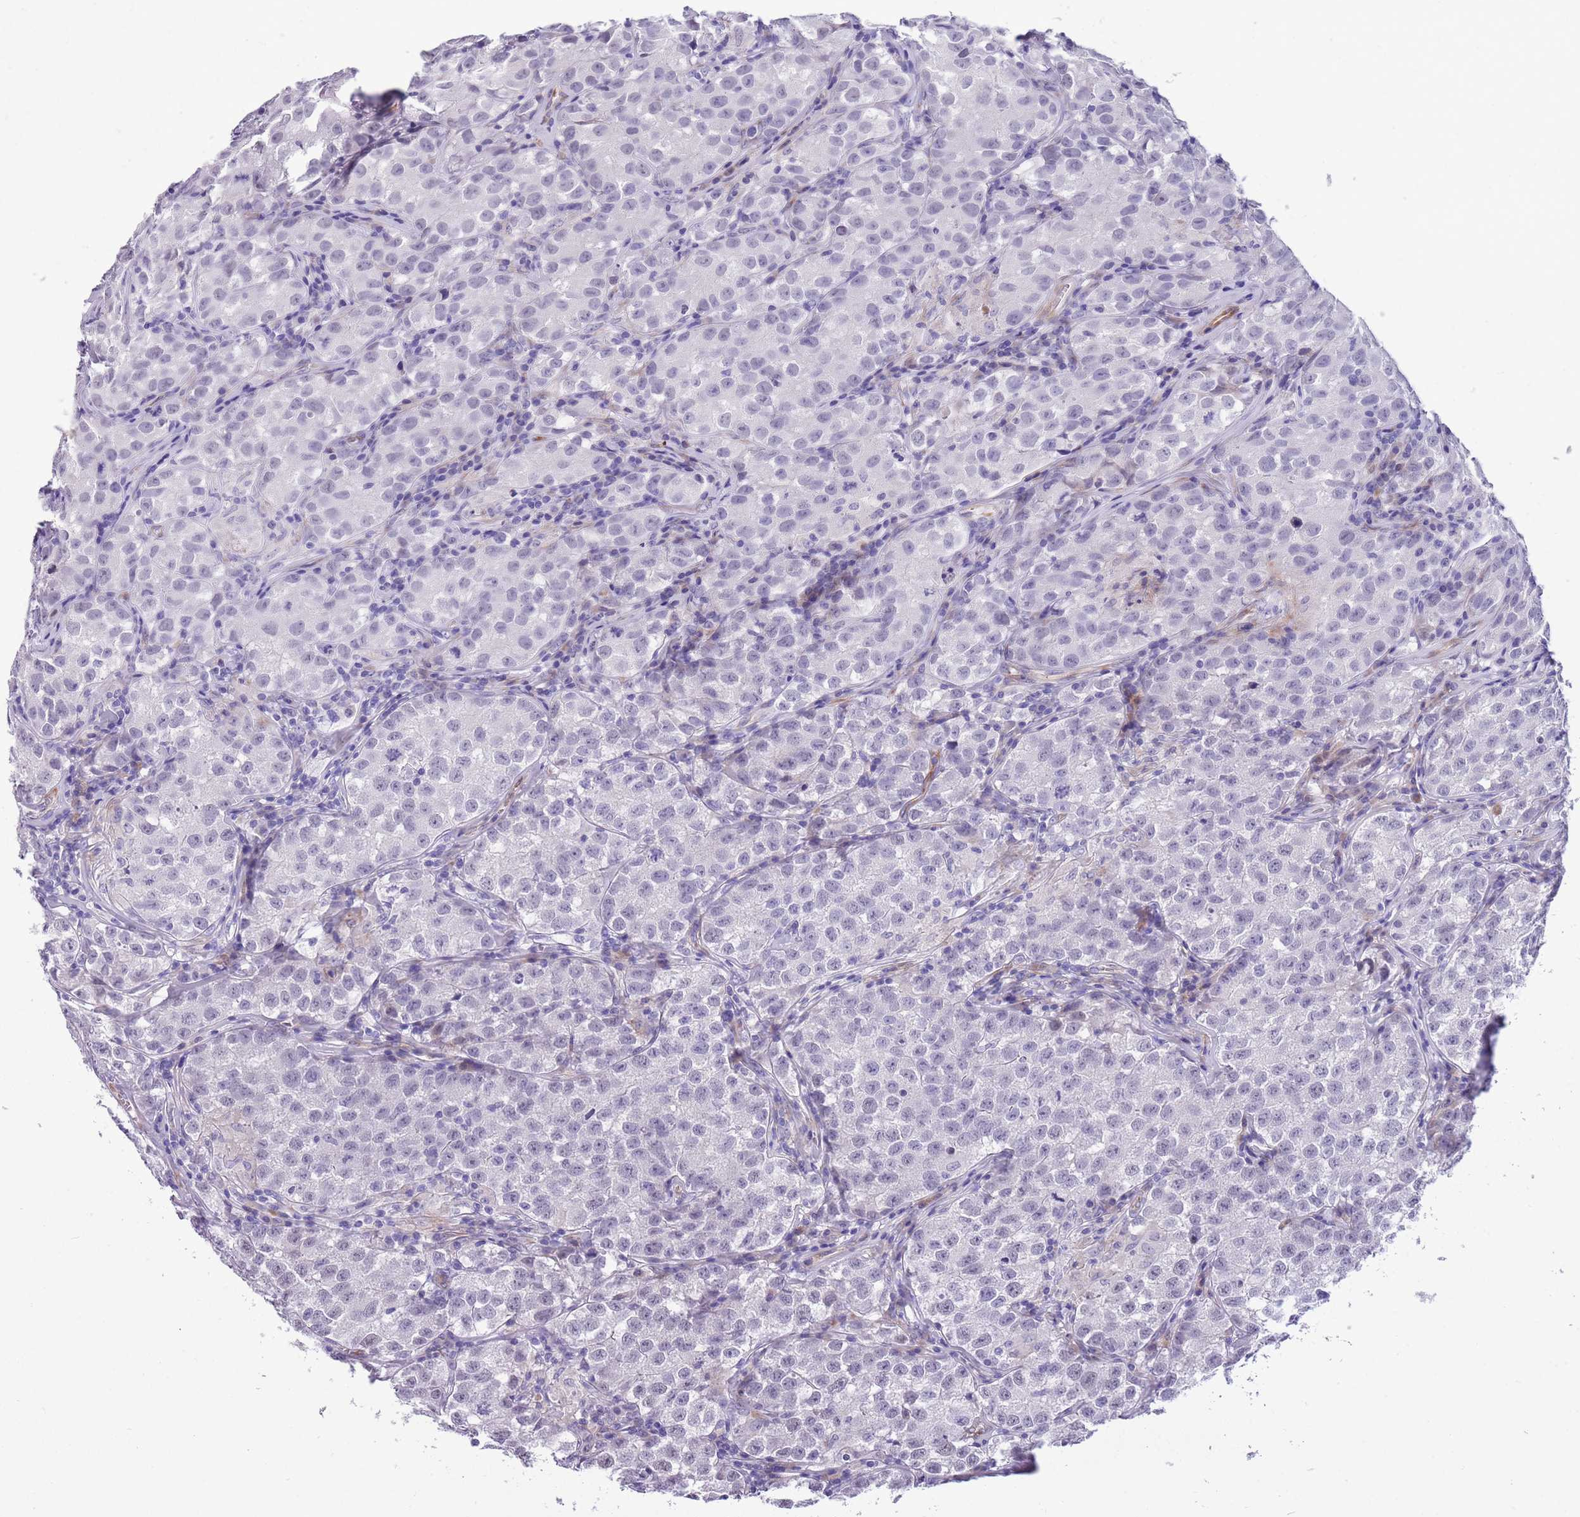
{"staining": {"intensity": "negative", "quantity": "none", "location": "none"}, "tissue": "testis cancer", "cell_type": "Tumor cells", "image_type": "cancer", "snomed": [{"axis": "morphology", "description": "Seminoma, NOS"}, {"axis": "morphology", "description": "Carcinoma, Embryonal, NOS"}, {"axis": "topography", "description": "Testis"}], "caption": "Human embryonal carcinoma (testis) stained for a protein using IHC displays no positivity in tumor cells.", "gene": "MRPL32", "patient": {"sex": "male", "age": 43}}